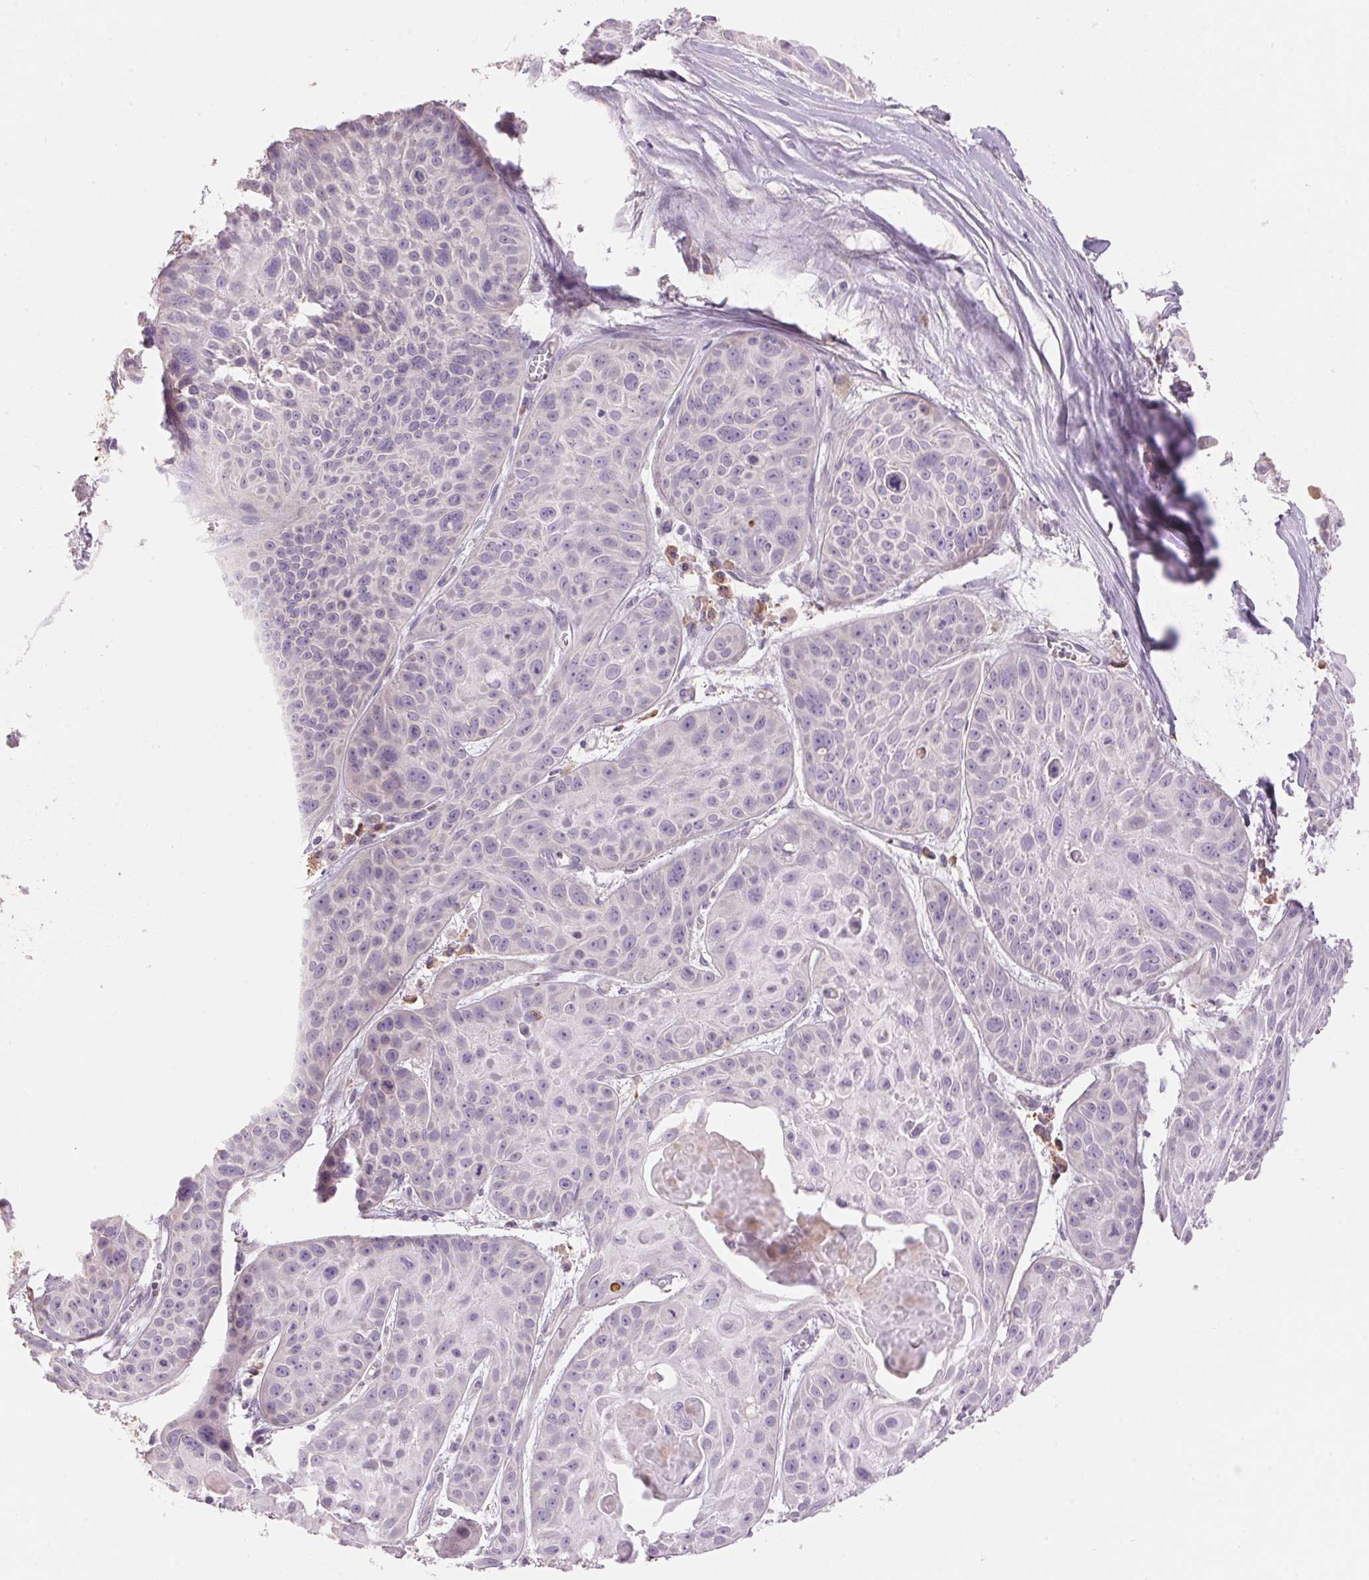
{"staining": {"intensity": "negative", "quantity": "none", "location": "none"}, "tissue": "skin cancer", "cell_type": "Tumor cells", "image_type": "cancer", "snomed": [{"axis": "morphology", "description": "Squamous cell carcinoma, NOS"}, {"axis": "topography", "description": "Skin"}, {"axis": "topography", "description": "Anal"}], "caption": "High magnification brightfield microscopy of skin cancer (squamous cell carcinoma) stained with DAB (brown) and counterstained with hematoxylin (blue): tumor cells show no significant positivity.", "gene": "LYZL6", "patient": {"sex": "female", "age": 75}}